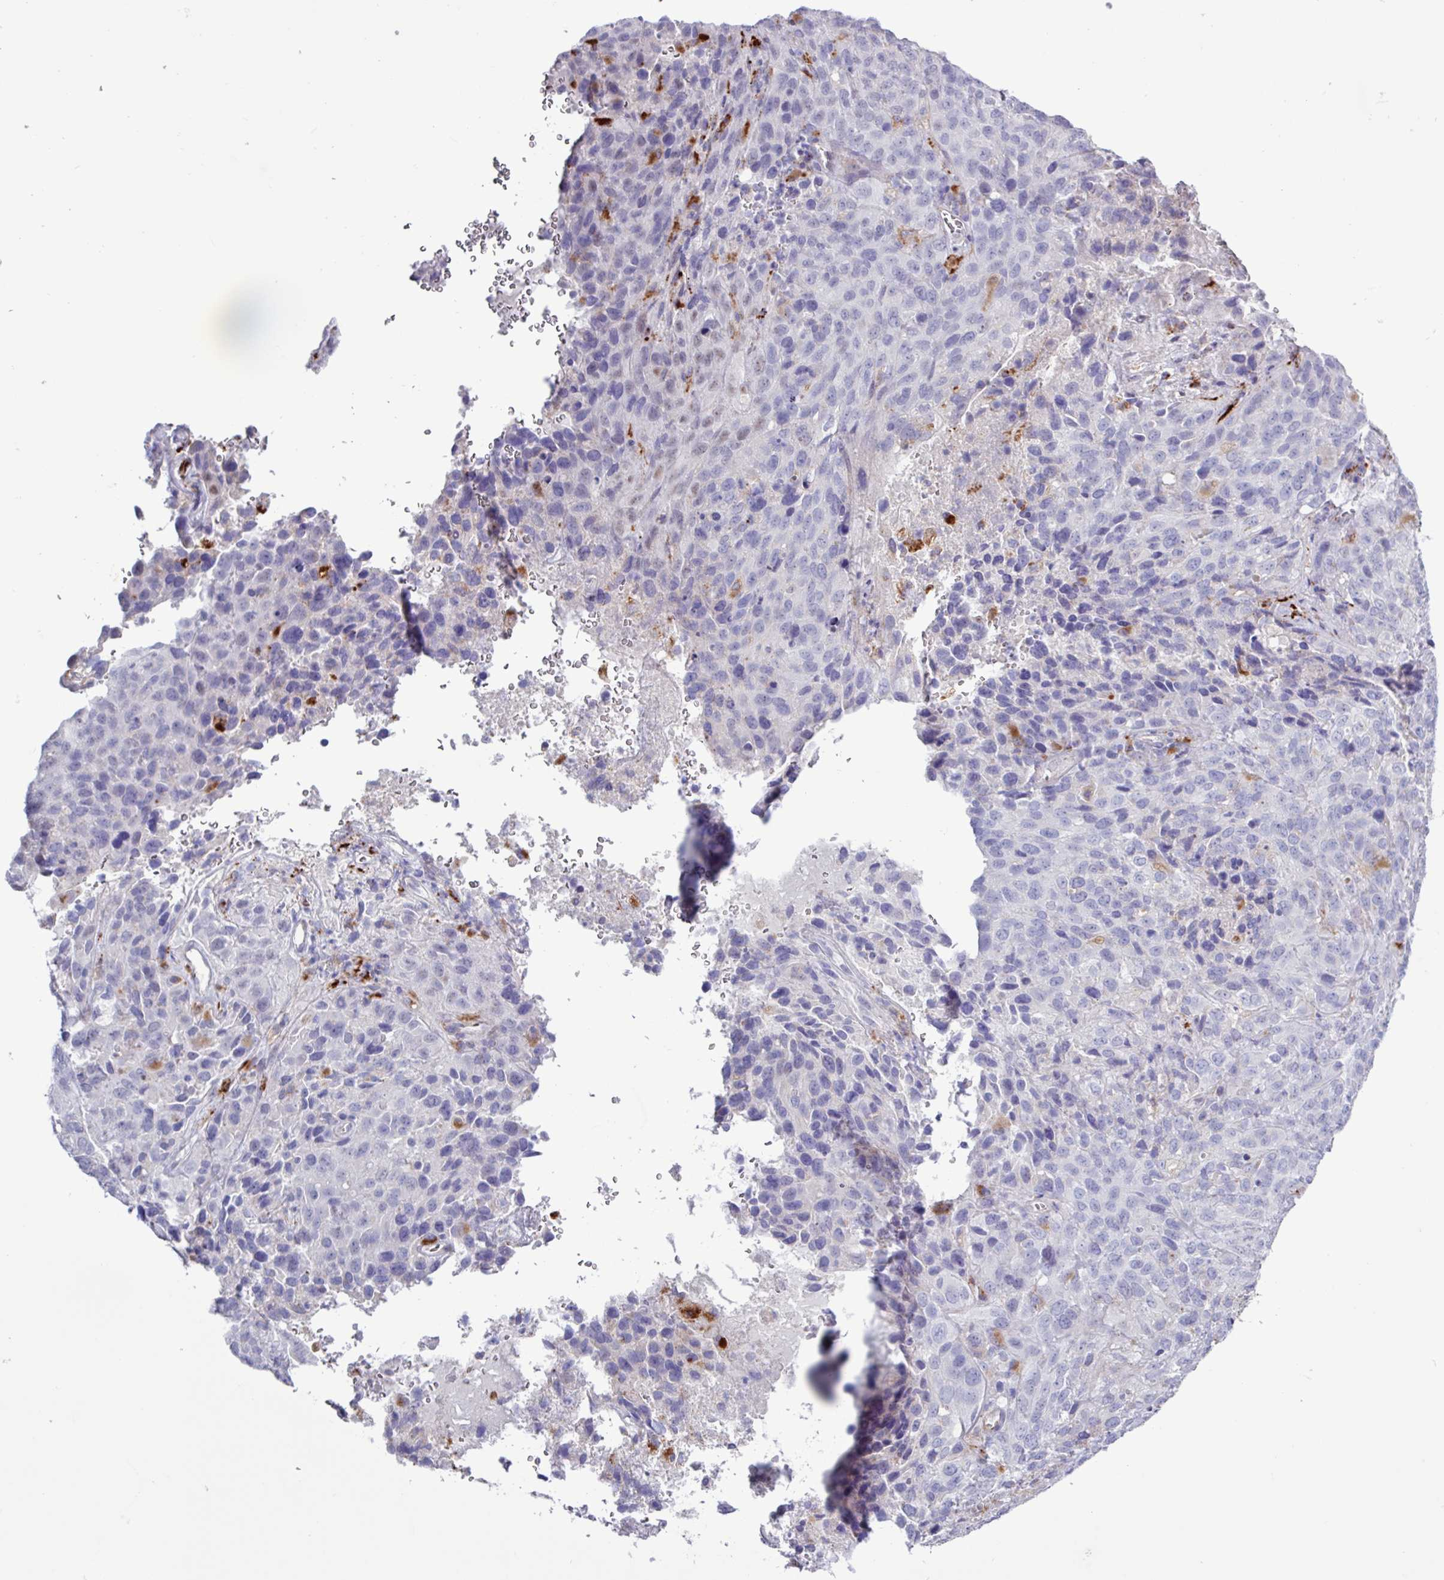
{"staining": {"intensity": "negative", "quantity": "none", "location": "none"}, "tissue": "cervical cancer", "cell_type": "Tumor cells", "image_type": "cancer", "snomed": [{"axis": "morphology", "description": "Squamous cell carcinoma, NOS"}, {"axis": "topography", "description": "Cervix"}], "caption": "A high-resolution histopathology image shows immunohistochemistry (IHC) staining of cervical cancer (squamous cell carcinoma), which shows no significant staining in tumor cells. The staining is performed using DAB brown chromogen with nuclei counter-stained in using hematoxylin.", "gene": "AMIGO2", "patient": {"sex": "female", "age": 51}}